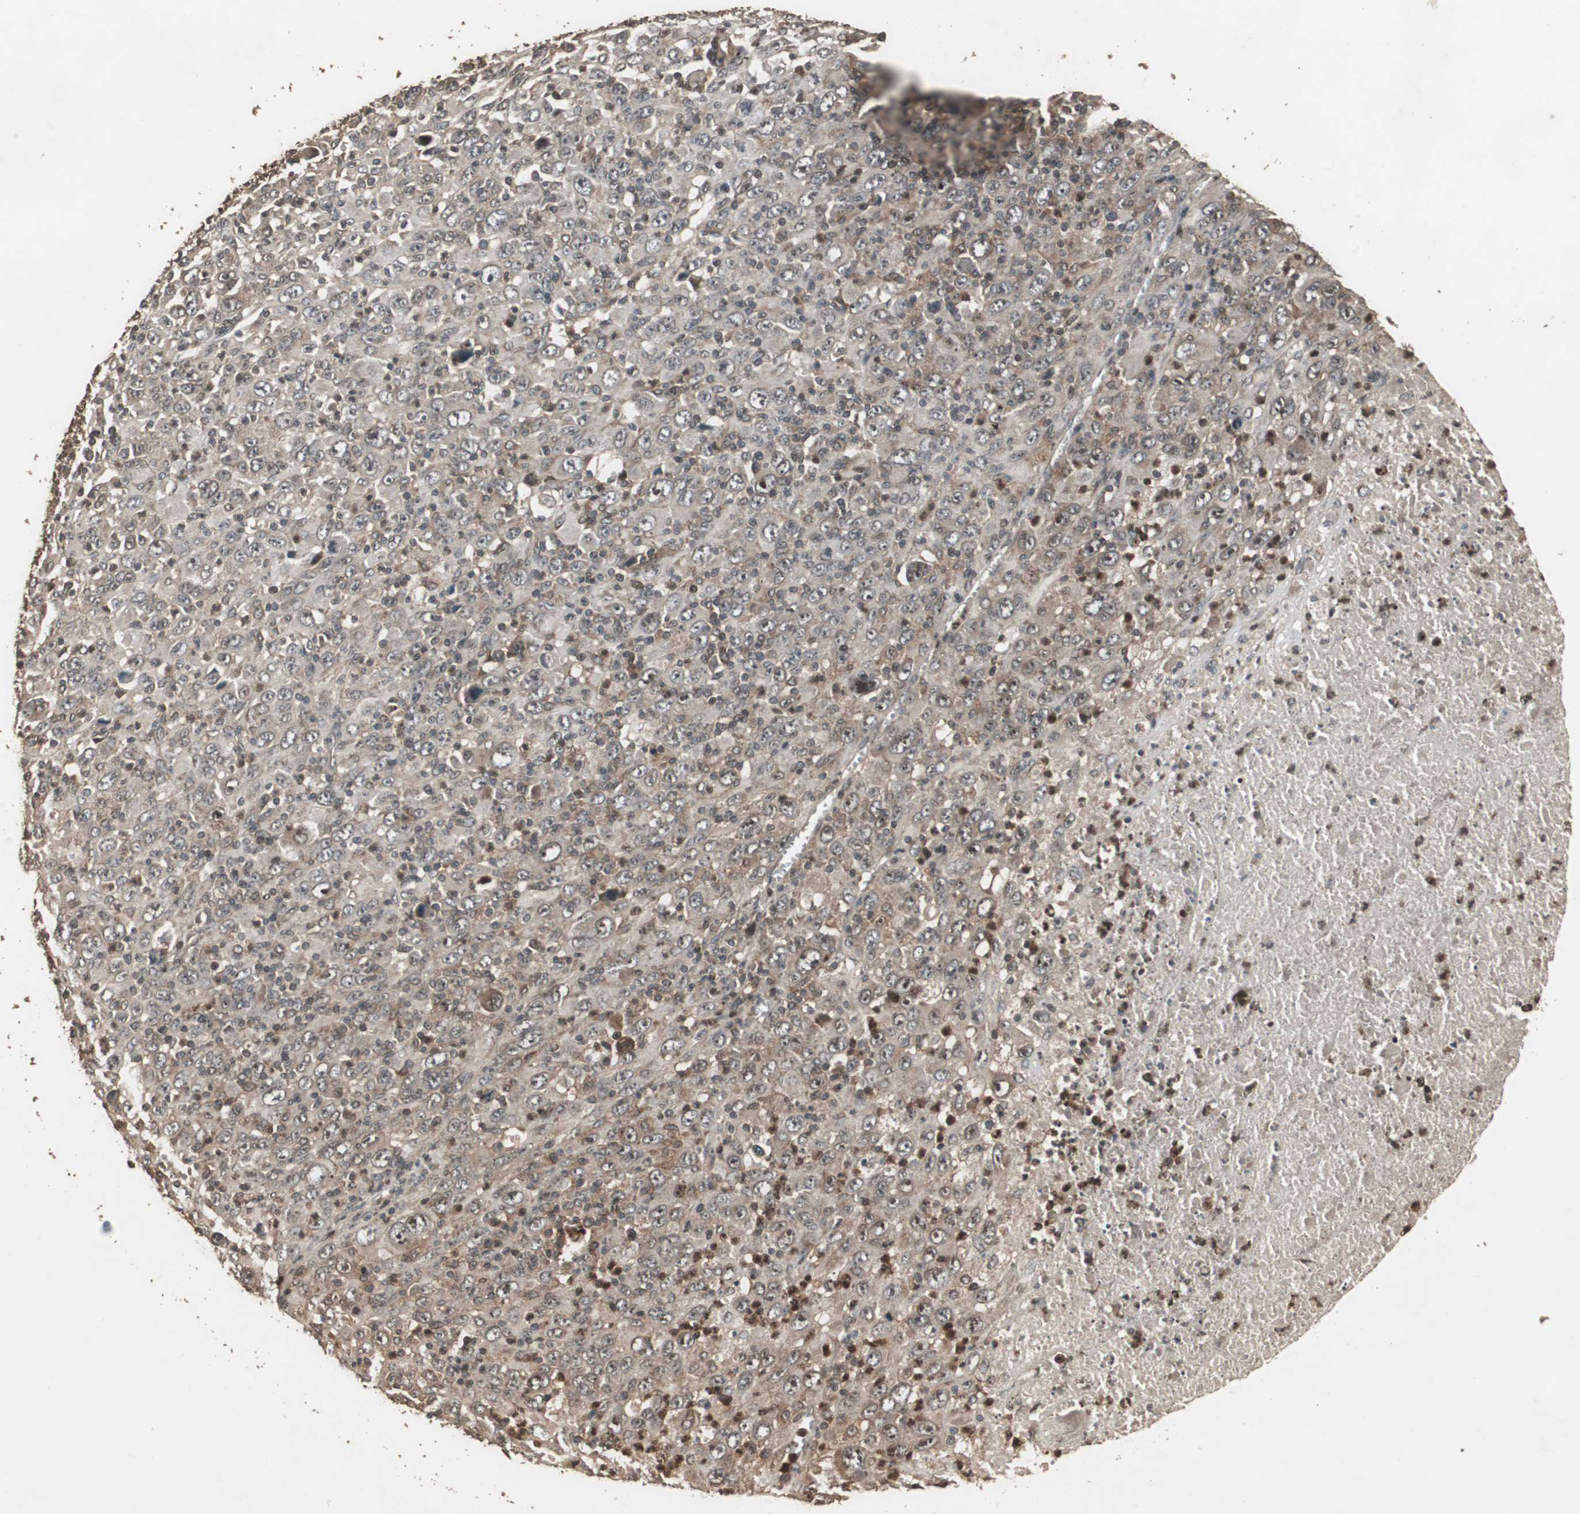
{"staining": {"intensity": "weak", "quantity": ">75%", "location": "cytoplasmic/membranous"}, "tissue": "melanoma", "cell_type": "Tumor cells", "image_type": "cancer", "snomed": [{"axis": "morphology", "description": "Malignant melanoma, Metastatic site"}, {"axis": "topography", "description": "Skin"}], "caption": "IHC (DAB) staining of melanoma shows weak cytoplasmic/membranous protein positivity in approximately >75% of tumor cells.", "gene": "LAMTOR5", "patient": {"sex": "female", "age": 56}}